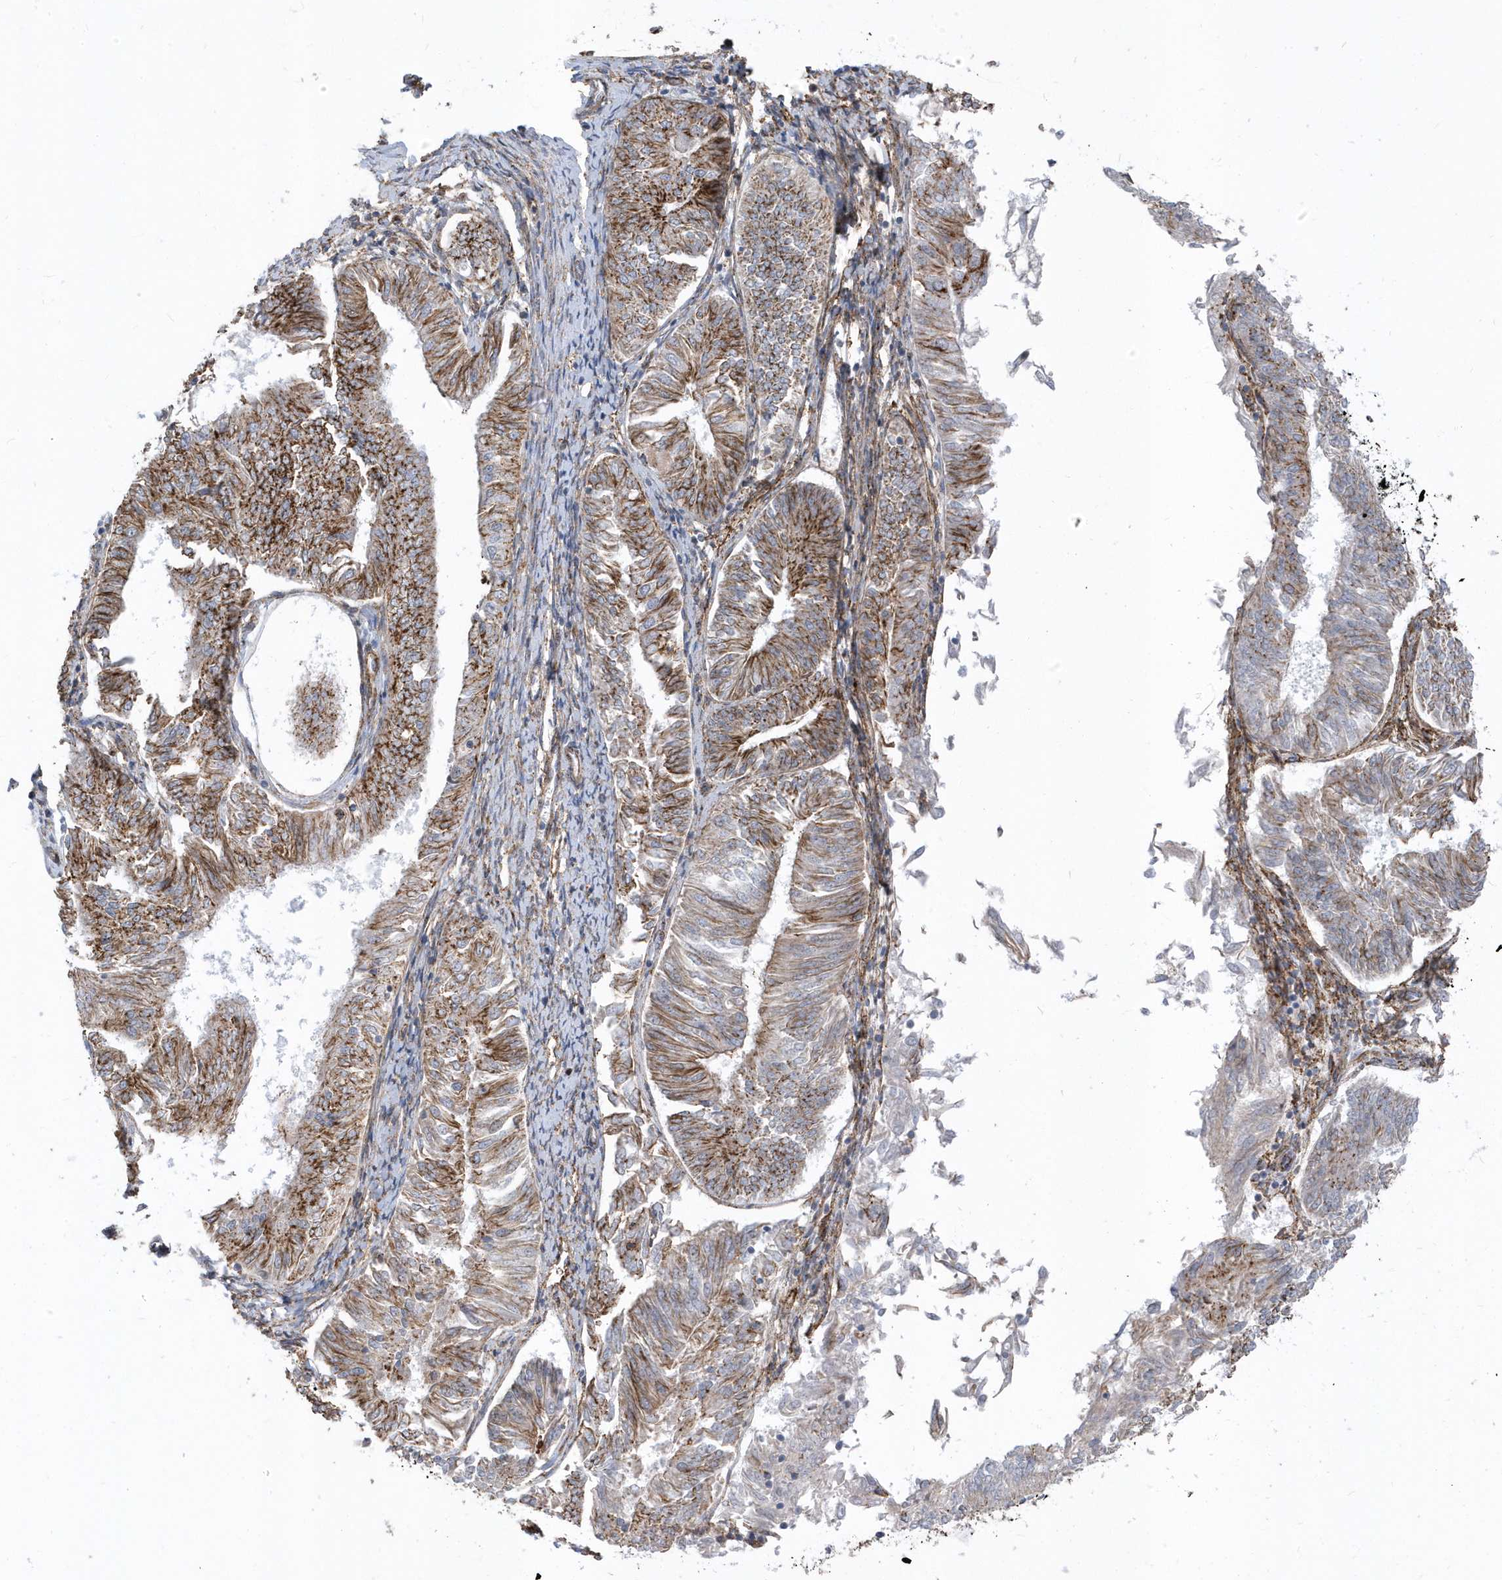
{"staining": {"intensity": "moderate", "quantity": ">75%", "location": "cytoplasmic/membranous"}, "tissue": "endometrial cancer", "cell_type": "Tumor cells", "image_type": "cancer", "snomed": [{"axis": "morphology", "description": "Adenocarcinoma, NOS"}, {"axis": "topography", "description": "Endometrium"}], "caption": "About >75% of tumor cells in human endometrial adenocarcinoma demonstrate moderate cytoplasmic/membranous protein staining as visualized by brown immunohistochemical staining.", "gene": "HRH4", "patient": {"sex": "female", "age": 58}}